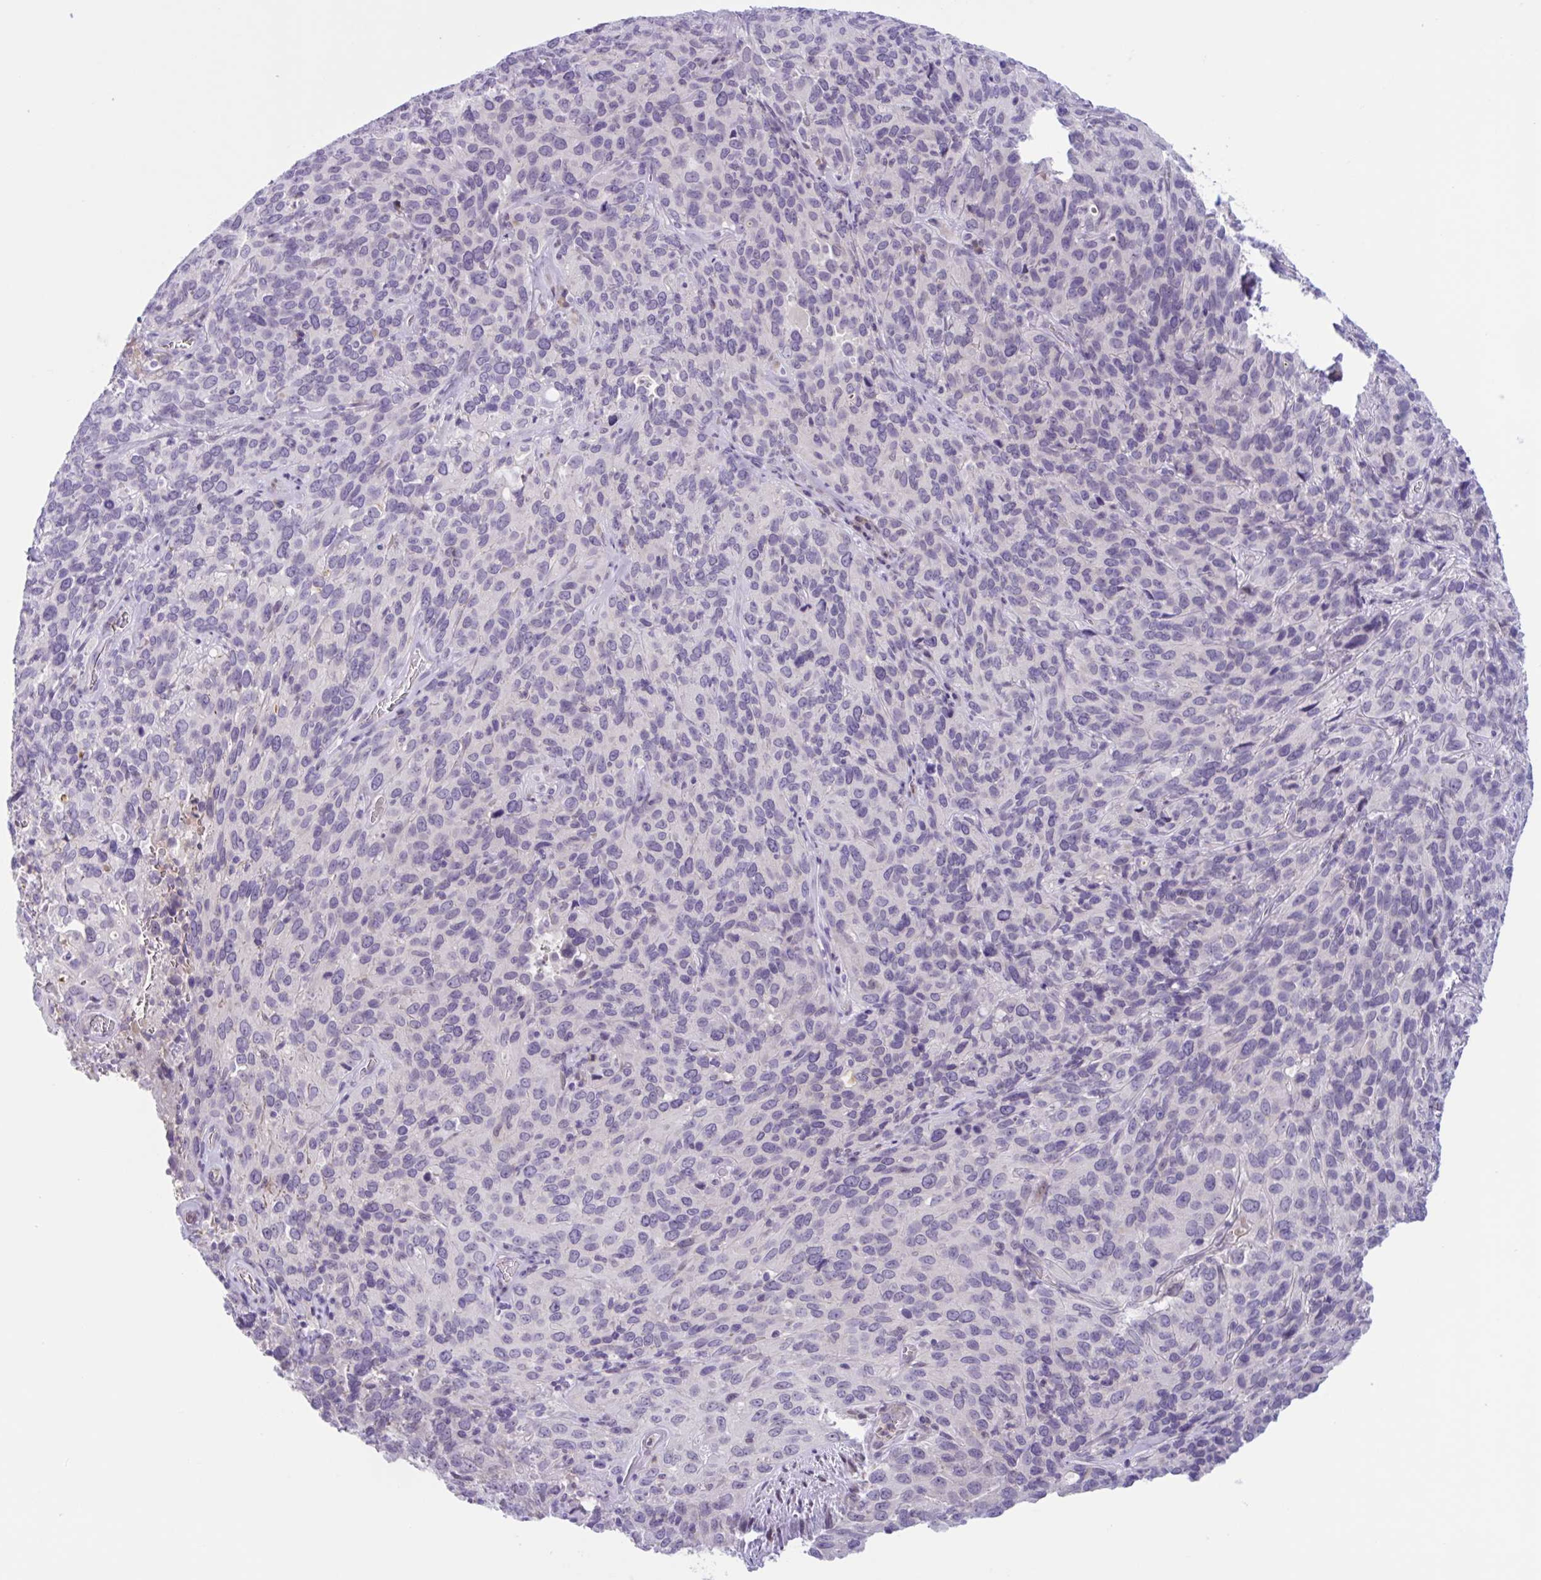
{"staining": {"intensity": "negative", "quantity": "none", "location": "none"}, "tissue": "cervical cancer", "cell_type": "Tumor cells", "image_type": "cancer", "snomed": [{"axis": "morphology", "description": "Squamous cell carcinoma, NOS"}, {"axis": "topography", "description": "Cervix"}], "caption": "There is no significant positivity in tumor cells of cervical squamous cell carcinoma. (DAB immunohistochemistry (IHC) visualized using brightfield microscopy, high magnification).", "gene": "WNT9B", "patient": {"sex": "female", "age": 51}}